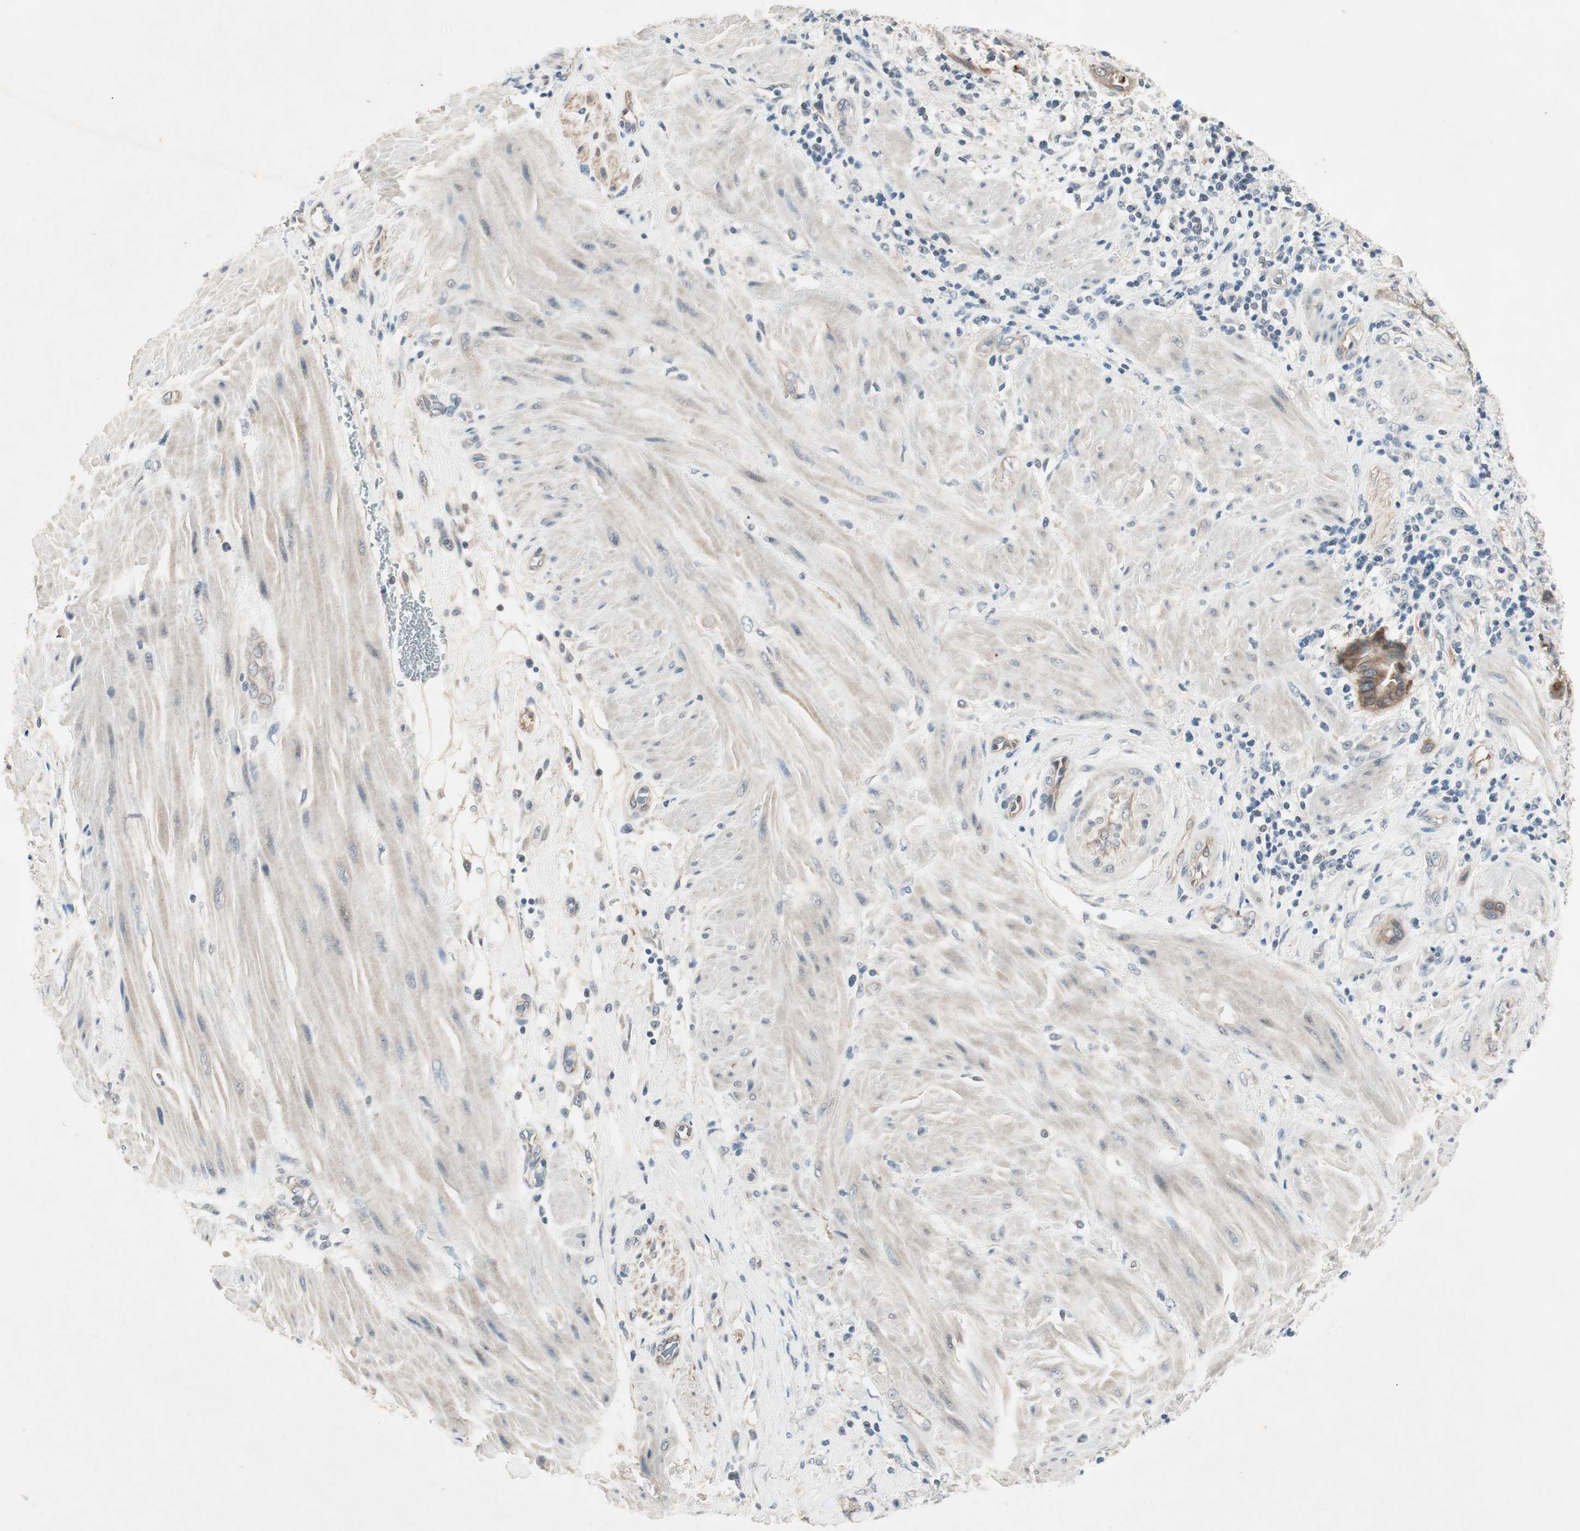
{"staining": {"intensity": "weak", "quantity": ">75%", "location": "cytoplasmic/membranous"}, "tissue": "pancreatic cancer", "cell_type": "Tumor cells", "image_type": "cancer", "snomed": [{"axis": "morphology", "description": "Adenocarcinoma, NOS"}, {"axis": "topography", "description": "Pancreas"}], "caption": "Tumor cells show low levels of weak cytoplasmic/membranous staining in about >75% of cells in human pancreatic adenocarcinoma.", "gene": "ITGB4", "patient": {"sex": "female", "age": 64}}